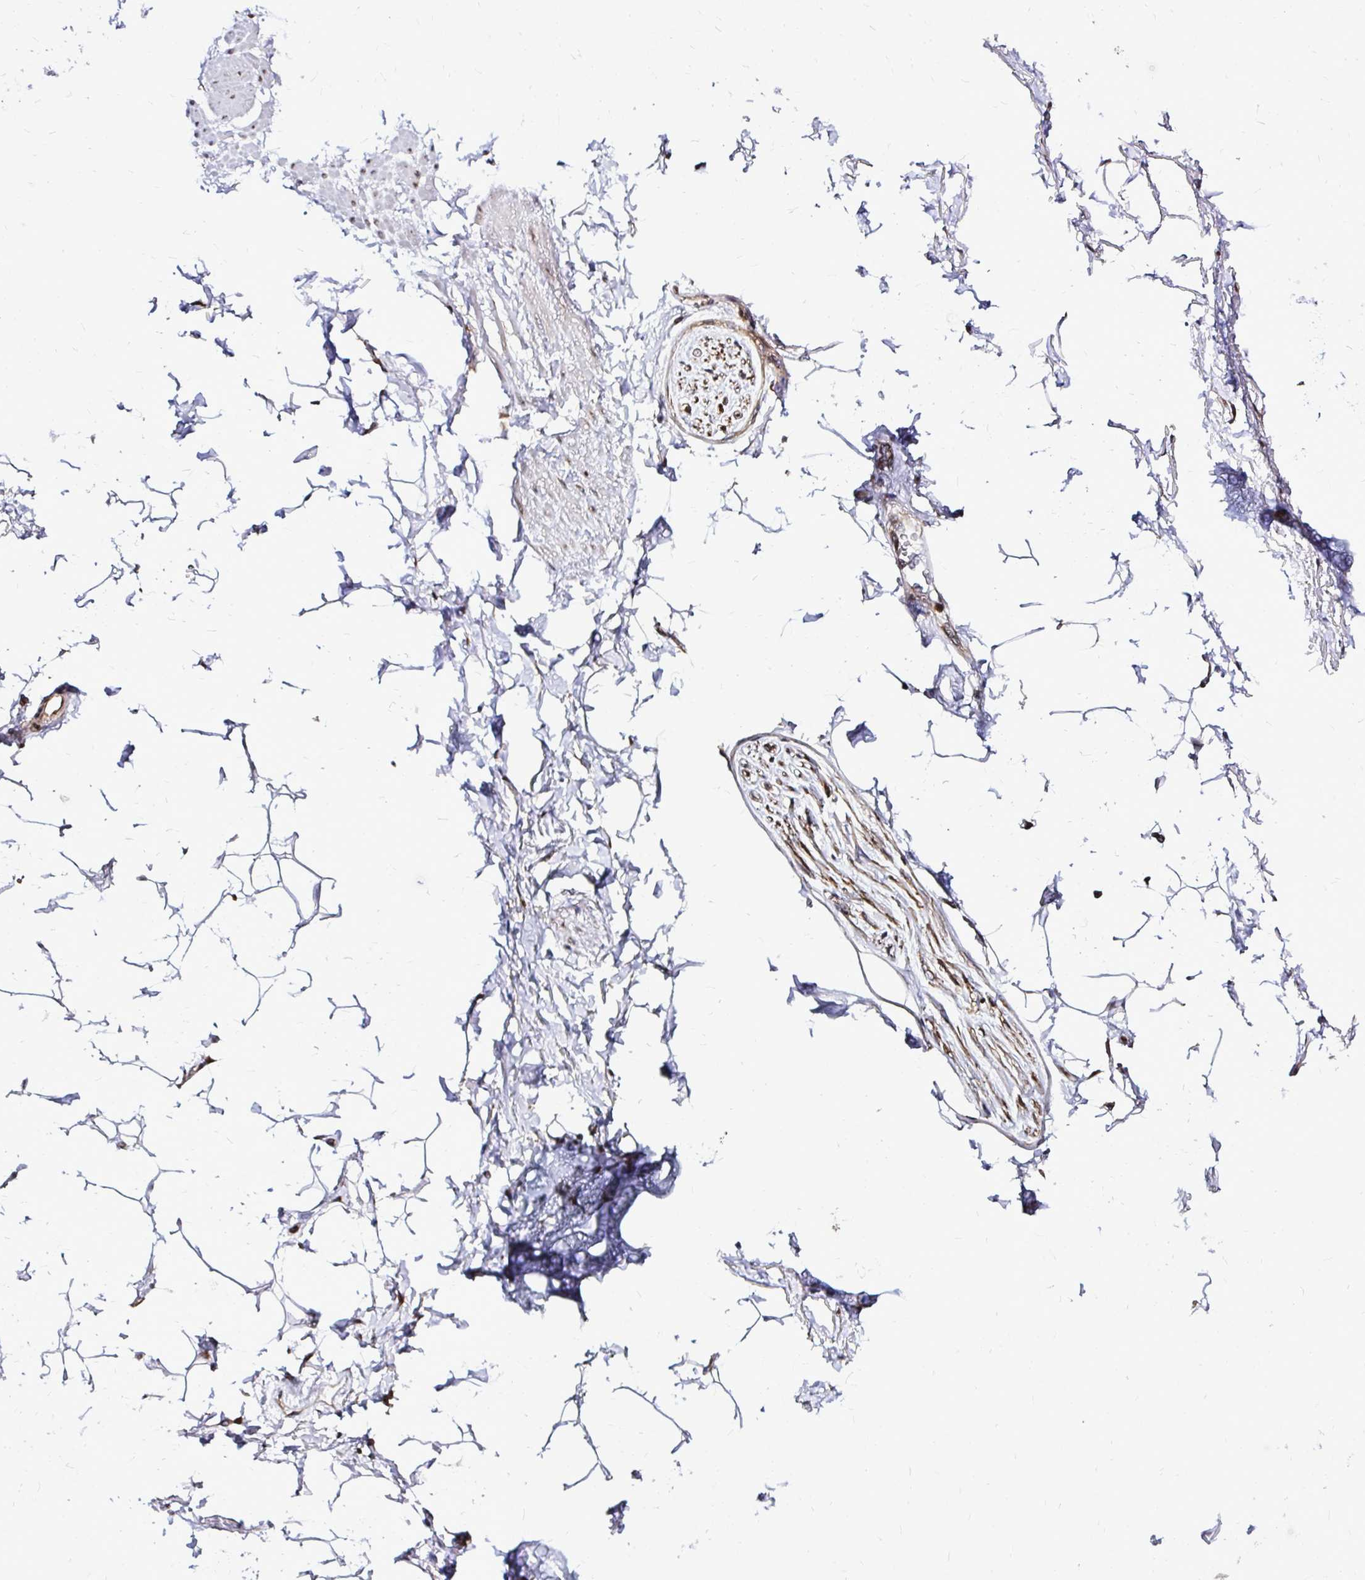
{"staining": {"intensity": "negative", "quantity": "none", "location": "none"}, "tissue": "adipose tissue", "cell_type": "Adipocytes", "image_type": "normal", "snomed": [{"axis": "morphology", "description": "Normal tissue, NOS"}, {"axis": "topography", "description": "Peripheral nerve tissue"}], "caption": "IHC of unremarkable human adipose tissue displays no staining in adipocytes. Brightfield microscopy of immunohistochemistry stained with DAB (brown) and hematoxylin (blue), captured at high magnification.", "gene": "FMR1", "patient": {"sex": "male", "age": 51}}